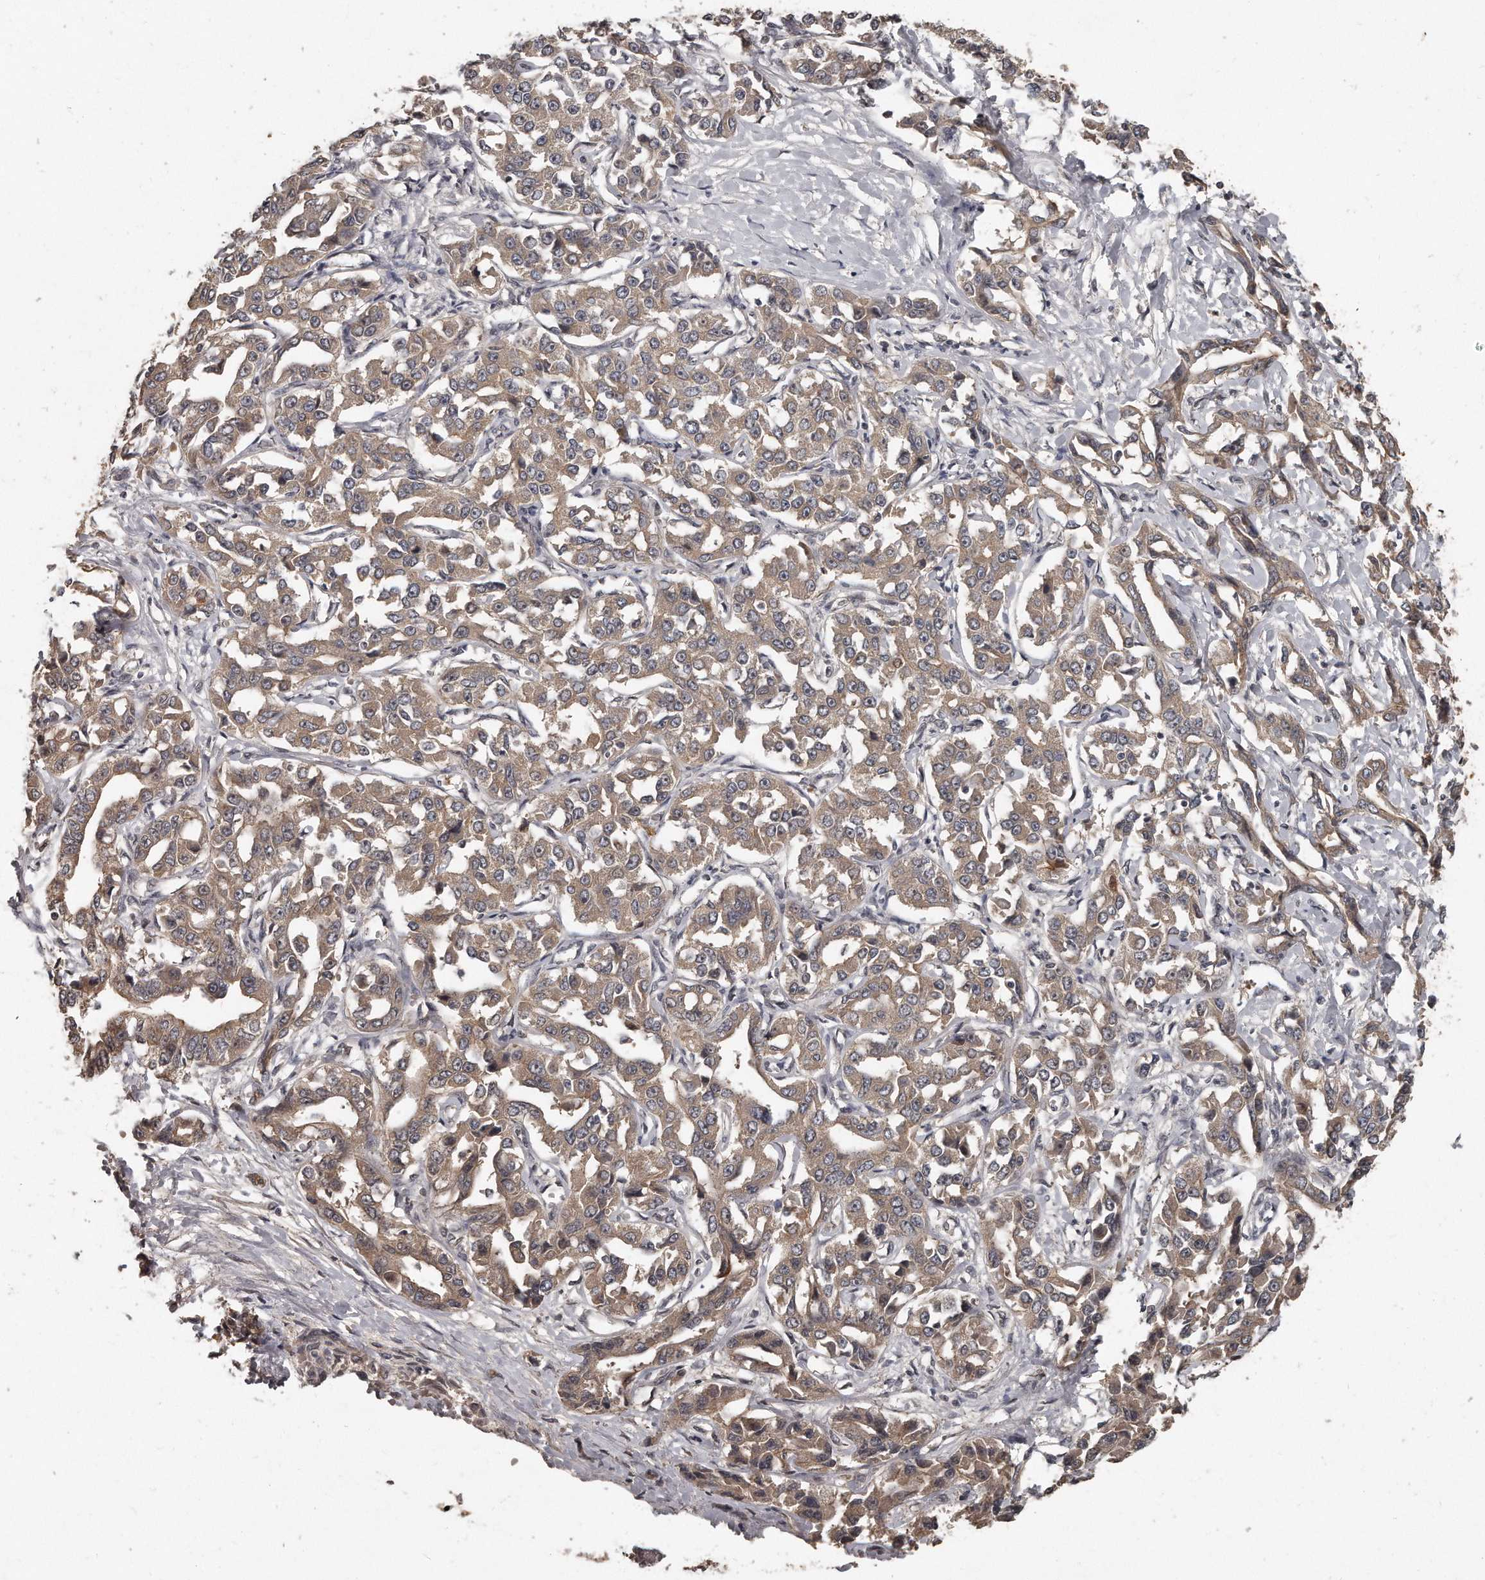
{"staining": {"intensity": "moderate", "quantity": ">75%", "location": "cytoplasmic/membranous"}, "tissue": "liver cancer", "cell_type": "Tumor cells", "image_type": "cancer", "snomed": [{"axis": "morphology", "description": "Cholangiocarcinoma"}, {"axis": "topography", "description": "Liver"}], "caption": "Immunohistochemical staining of liver cholangiocarcinoma shows moderate cytoplasmic/membranous protein positivity in about >75% of tumor cells. (DAB (3,3'-diaminobenzidine) IHC, brown staining for protein, blue staining for nuclei).", "gene": "GRB10", "patient": {"sex": "male", "age": 59}}